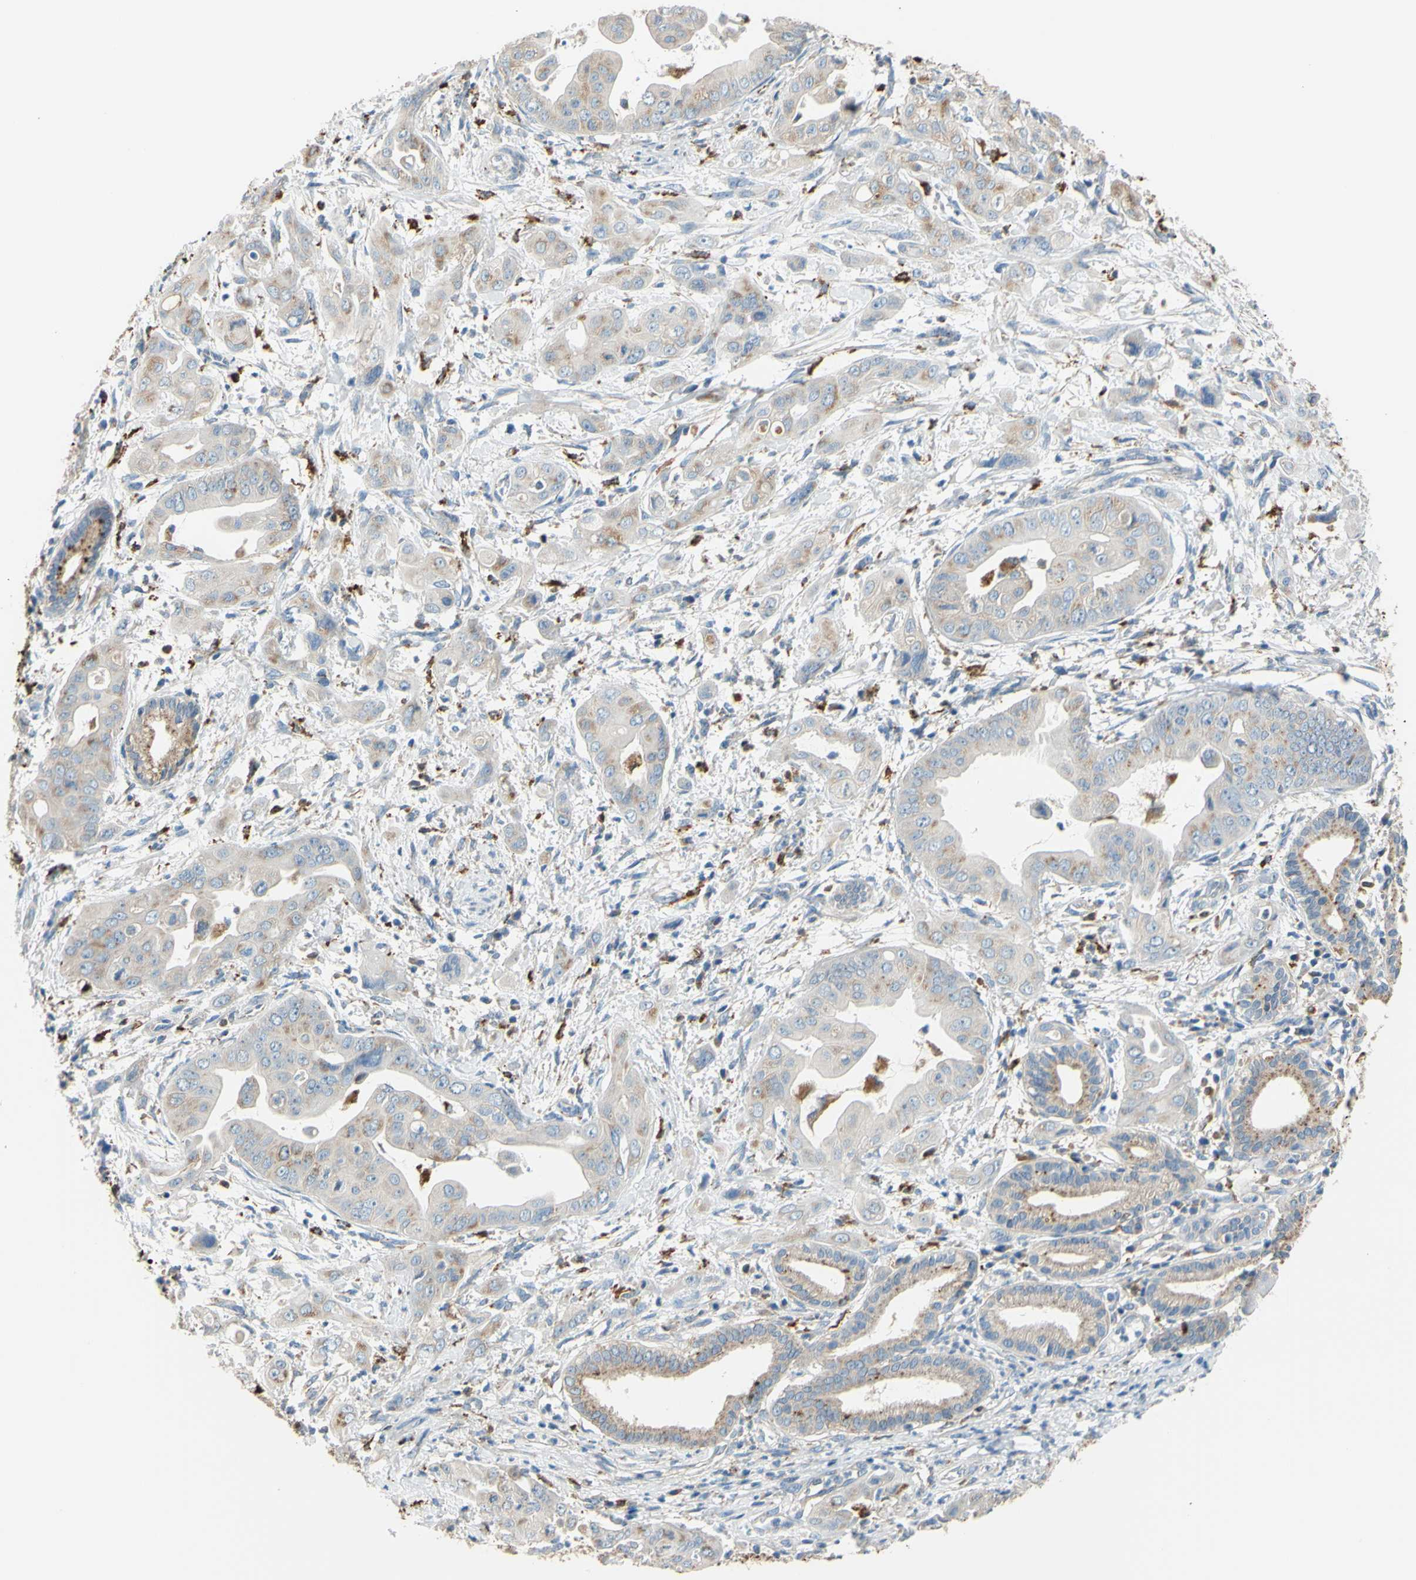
{"staining": {"intensity": "weak", "quantity": "25%-75%", "location": "cytoplasmic/membranous"}, "tissue": "pancreatic cancer", "cell_type": "Tumor cells", "image_type": "cancer", "snomed": [{"axis": "morphology", "description": "Adenocarcinoma, NOS"}, {"axis": "topography", "description": "Pancreas"}], "caption": "DAB immunohistochemical staining of pancreatic cancer (adenocarcinoma) reveals weak cytoplasmic/membranous protein expression in approximately 25%-75% of tumor cells. Immunohistochemistry stains the protein in brown and the nuclei are stained blue.", "gene": "CTSD", "patient": {"sex": "female", "age": 75}}